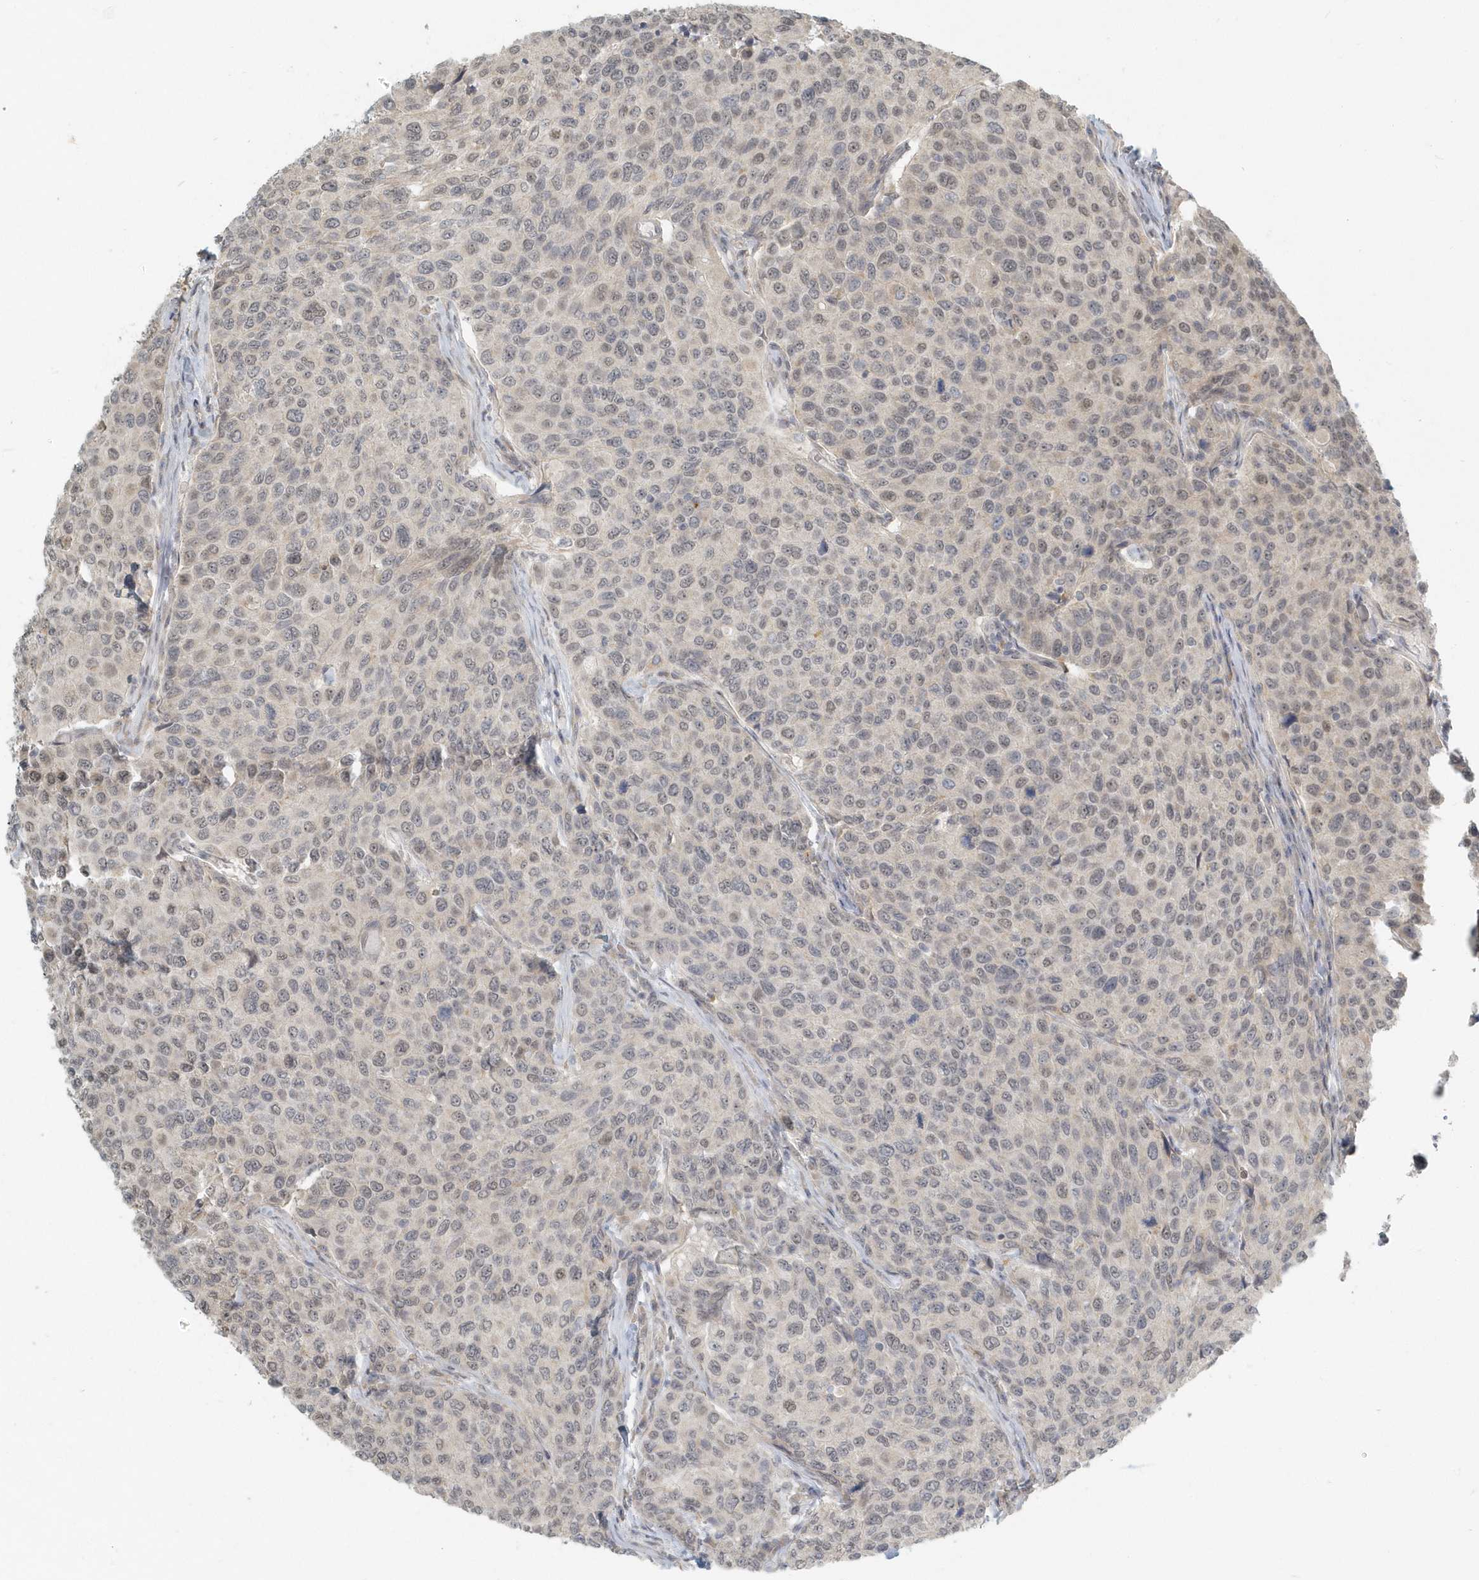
{"staining": {"intensity": "weak", "quantity": "25%-75%", "location": "nuclear"}, "tissue": "breast cancer", "cell_type": "Tumor cells", "image_type": "cancer", "snomed": [{"axis": "morphology", "description": "Duct carcinoma"}, {"axis": "topography", "description": "Breast"}], "caption": "A brown stain highlights weak nuclear staining of a protein in breast cancer tumor cells.", "gene": "NAPB", "patient": {"sex": "female", "age": 55}}